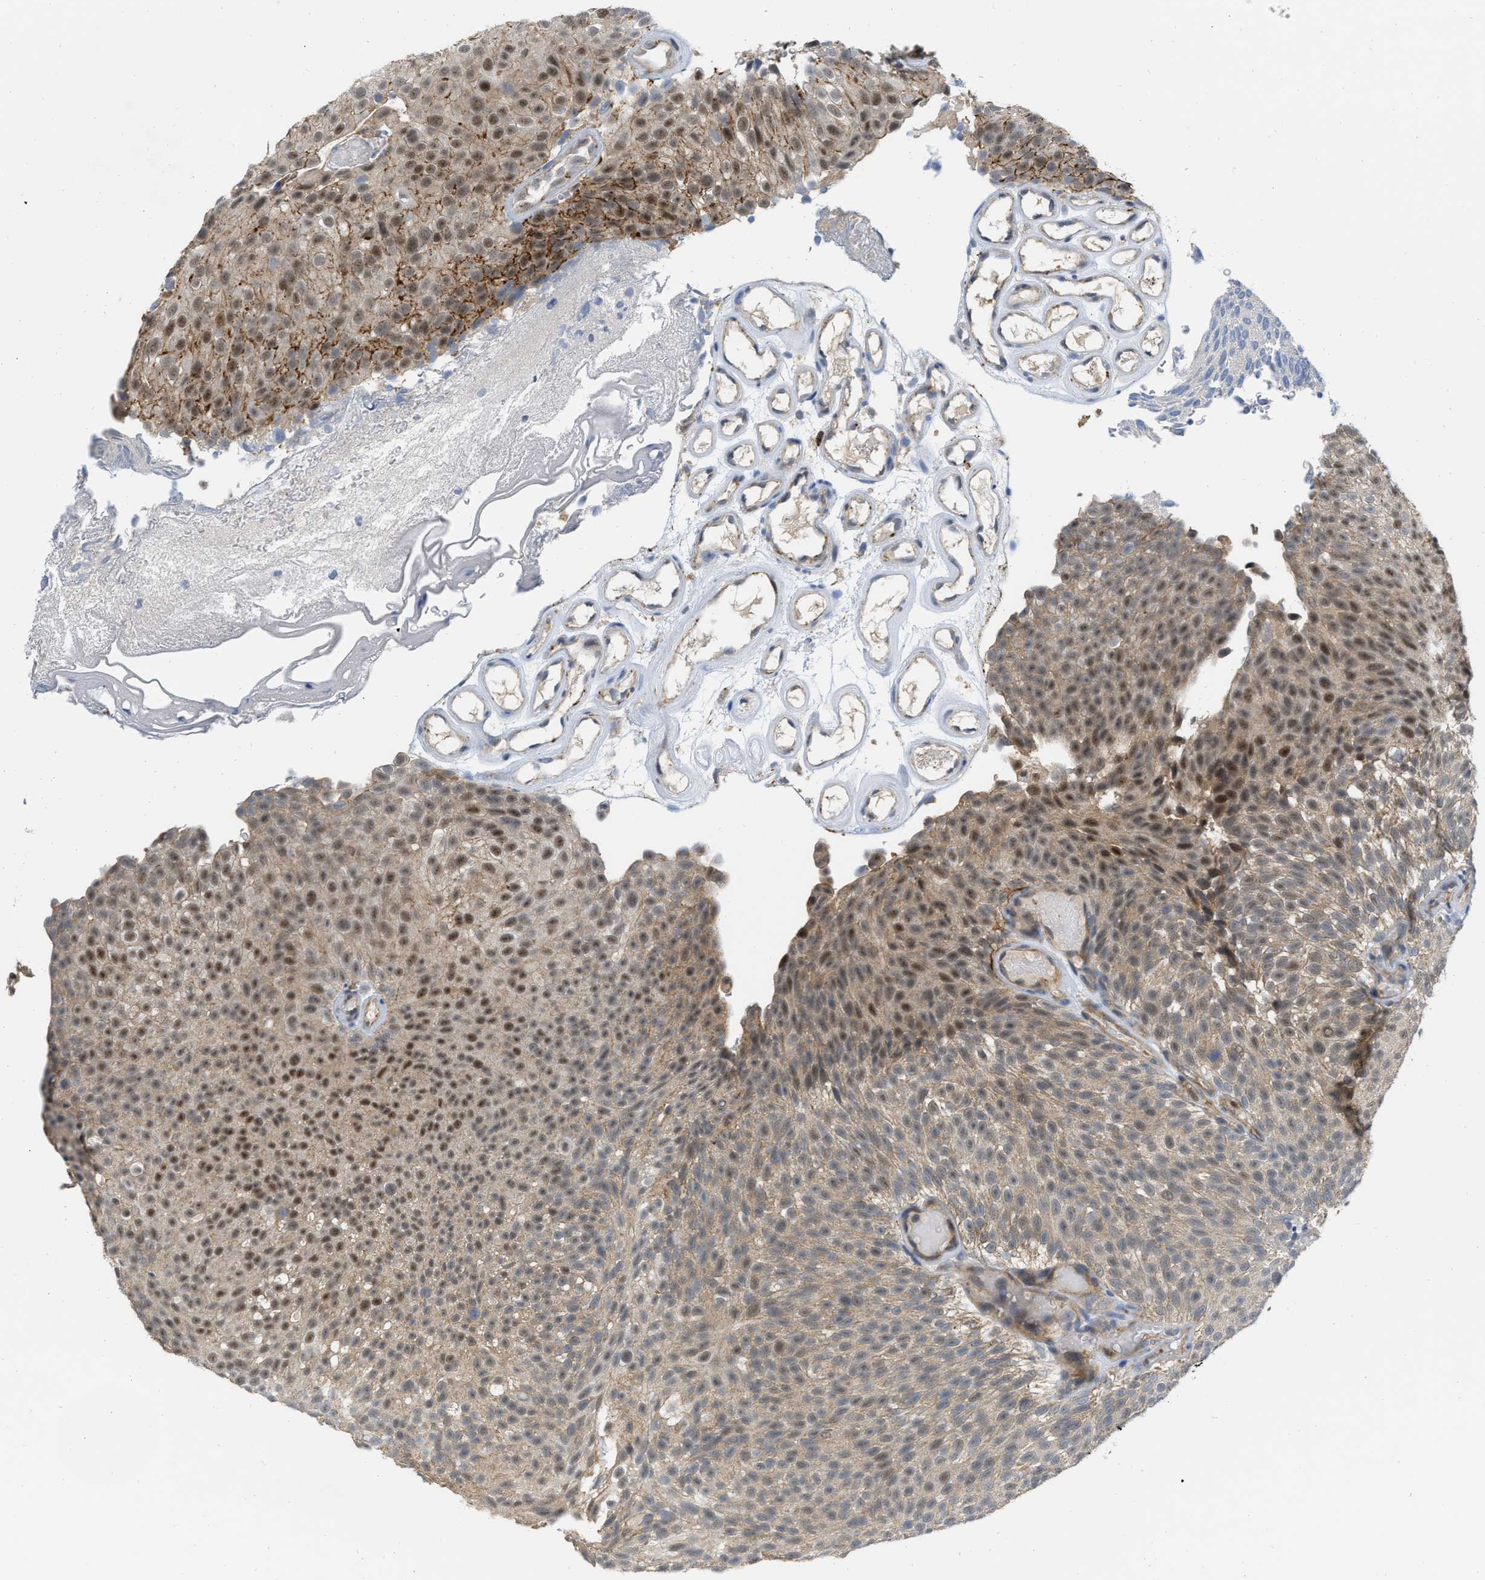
{"staining": {"intensity": "weak", "quantity": ">75%", "location": "cytoplasmic/membranous,nuclear"}, "tissue": "urothelial cancer", "cell_type": "Tumor cells", "image_type": "cancer", "snomed": [{"axis": "morphology", "description": "Urothelial carcinoma, Low grade"}, {"axis": "topography", "description": "Urinary bladder"}], "caption": "Urothelial cancer was stained to show a protein in brown. There is low levels of weak cytoplasmic/membranous and nuclear expression in about >75% of tumor cells.", "gene": "NAPEPLD", "patient": {"sex": "male", "age": 78}}